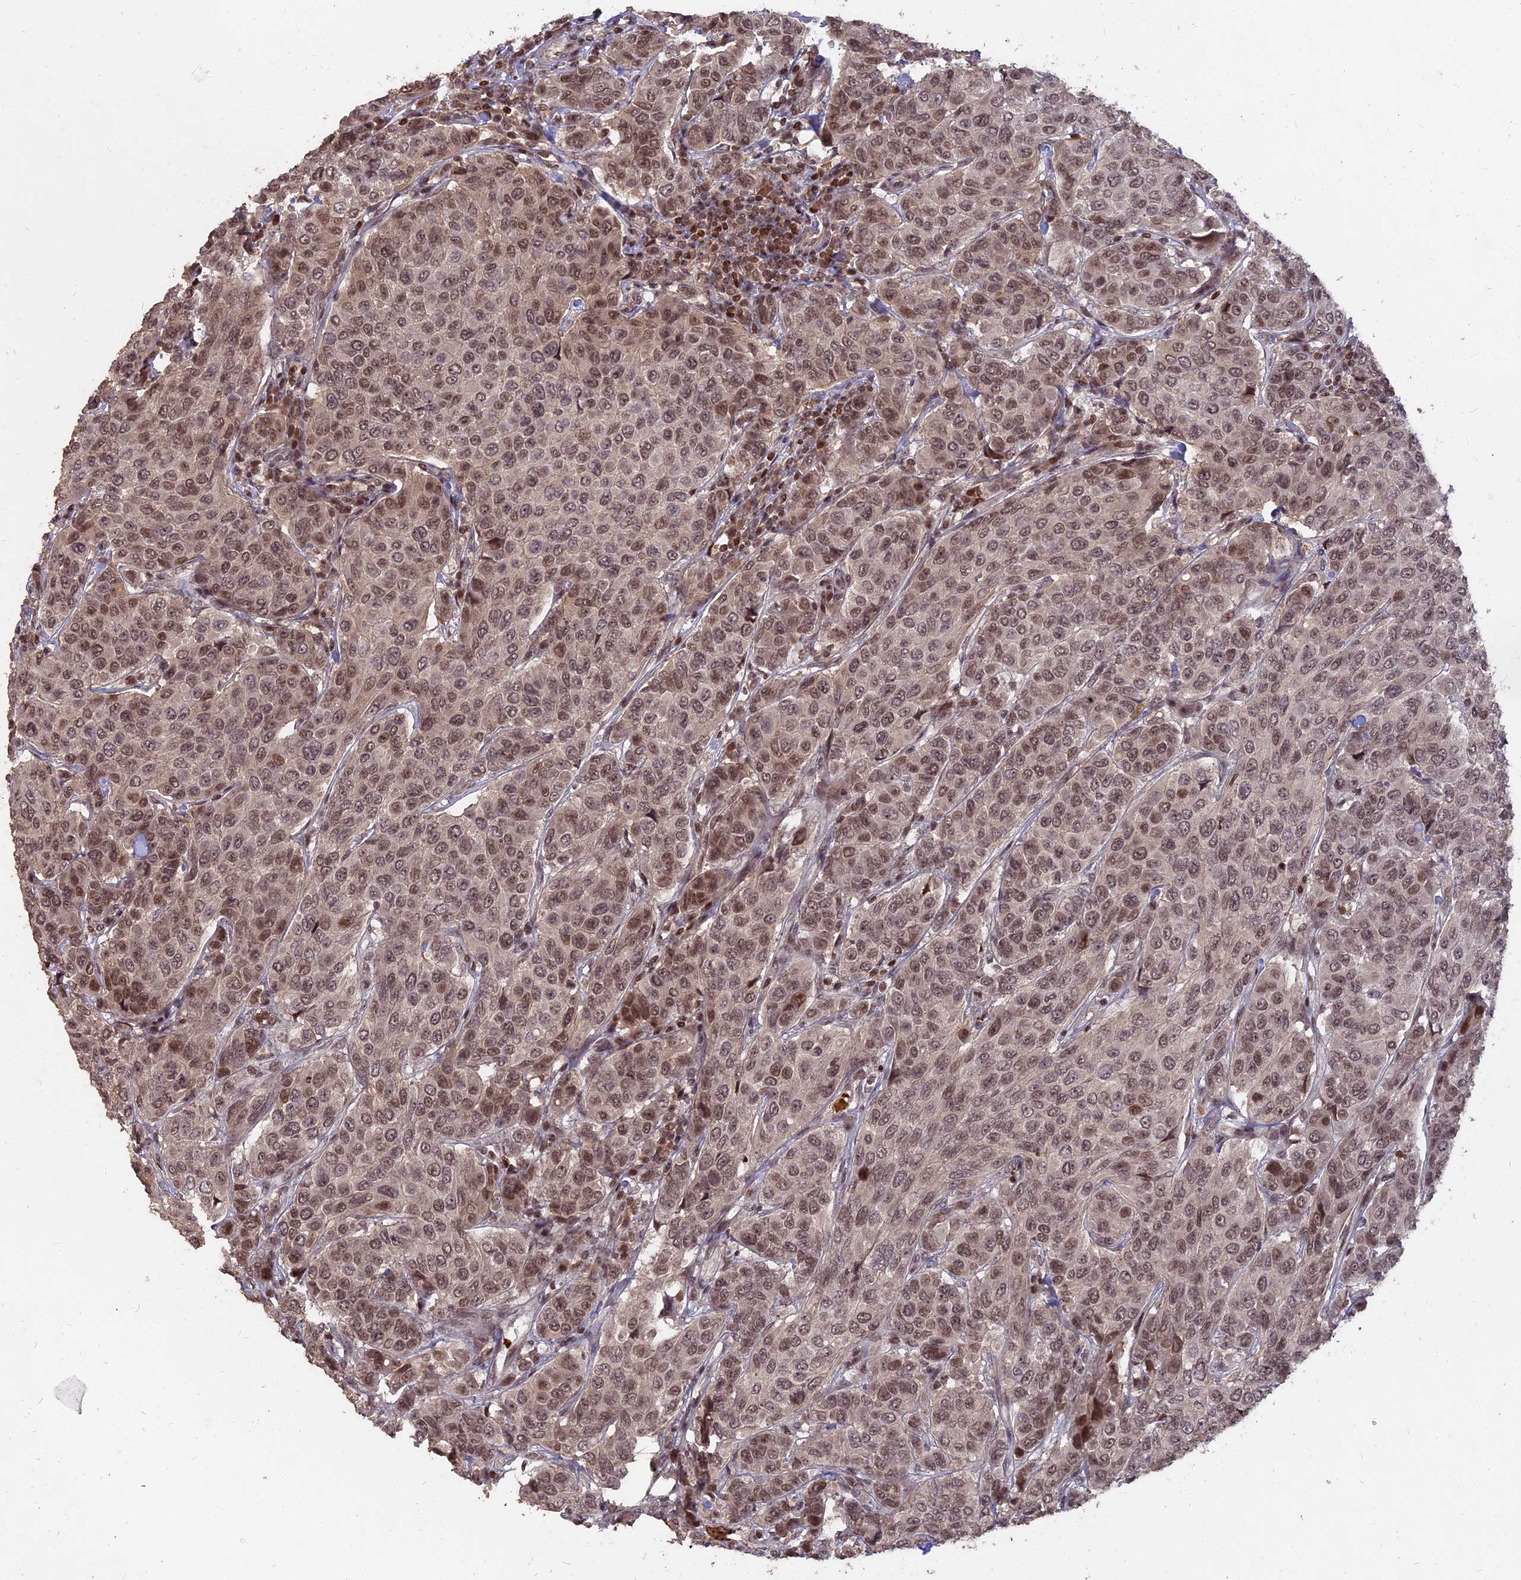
{"staining": {"intensity": "moderate", "quantity": ">75%", "location": "nuclear"}, "tissue": "breast cancer", "cell_type": "Tumor cells", "image_type": "cancer", "snomed": [{"axis": "morphology", "description": "Duct carcinoma"}, {"axis": "topography", "description": "Breast"}], "caption": "IHC (DAB (3,3'-diaminobenzidine)) staining of human breast cancer (invasive ductal carcinoma) reveals moderate nuclear protein staining in about >75% of tumor cells.", "gene": "NR1H3", "patient": {"sex": "female", "age": 55}}